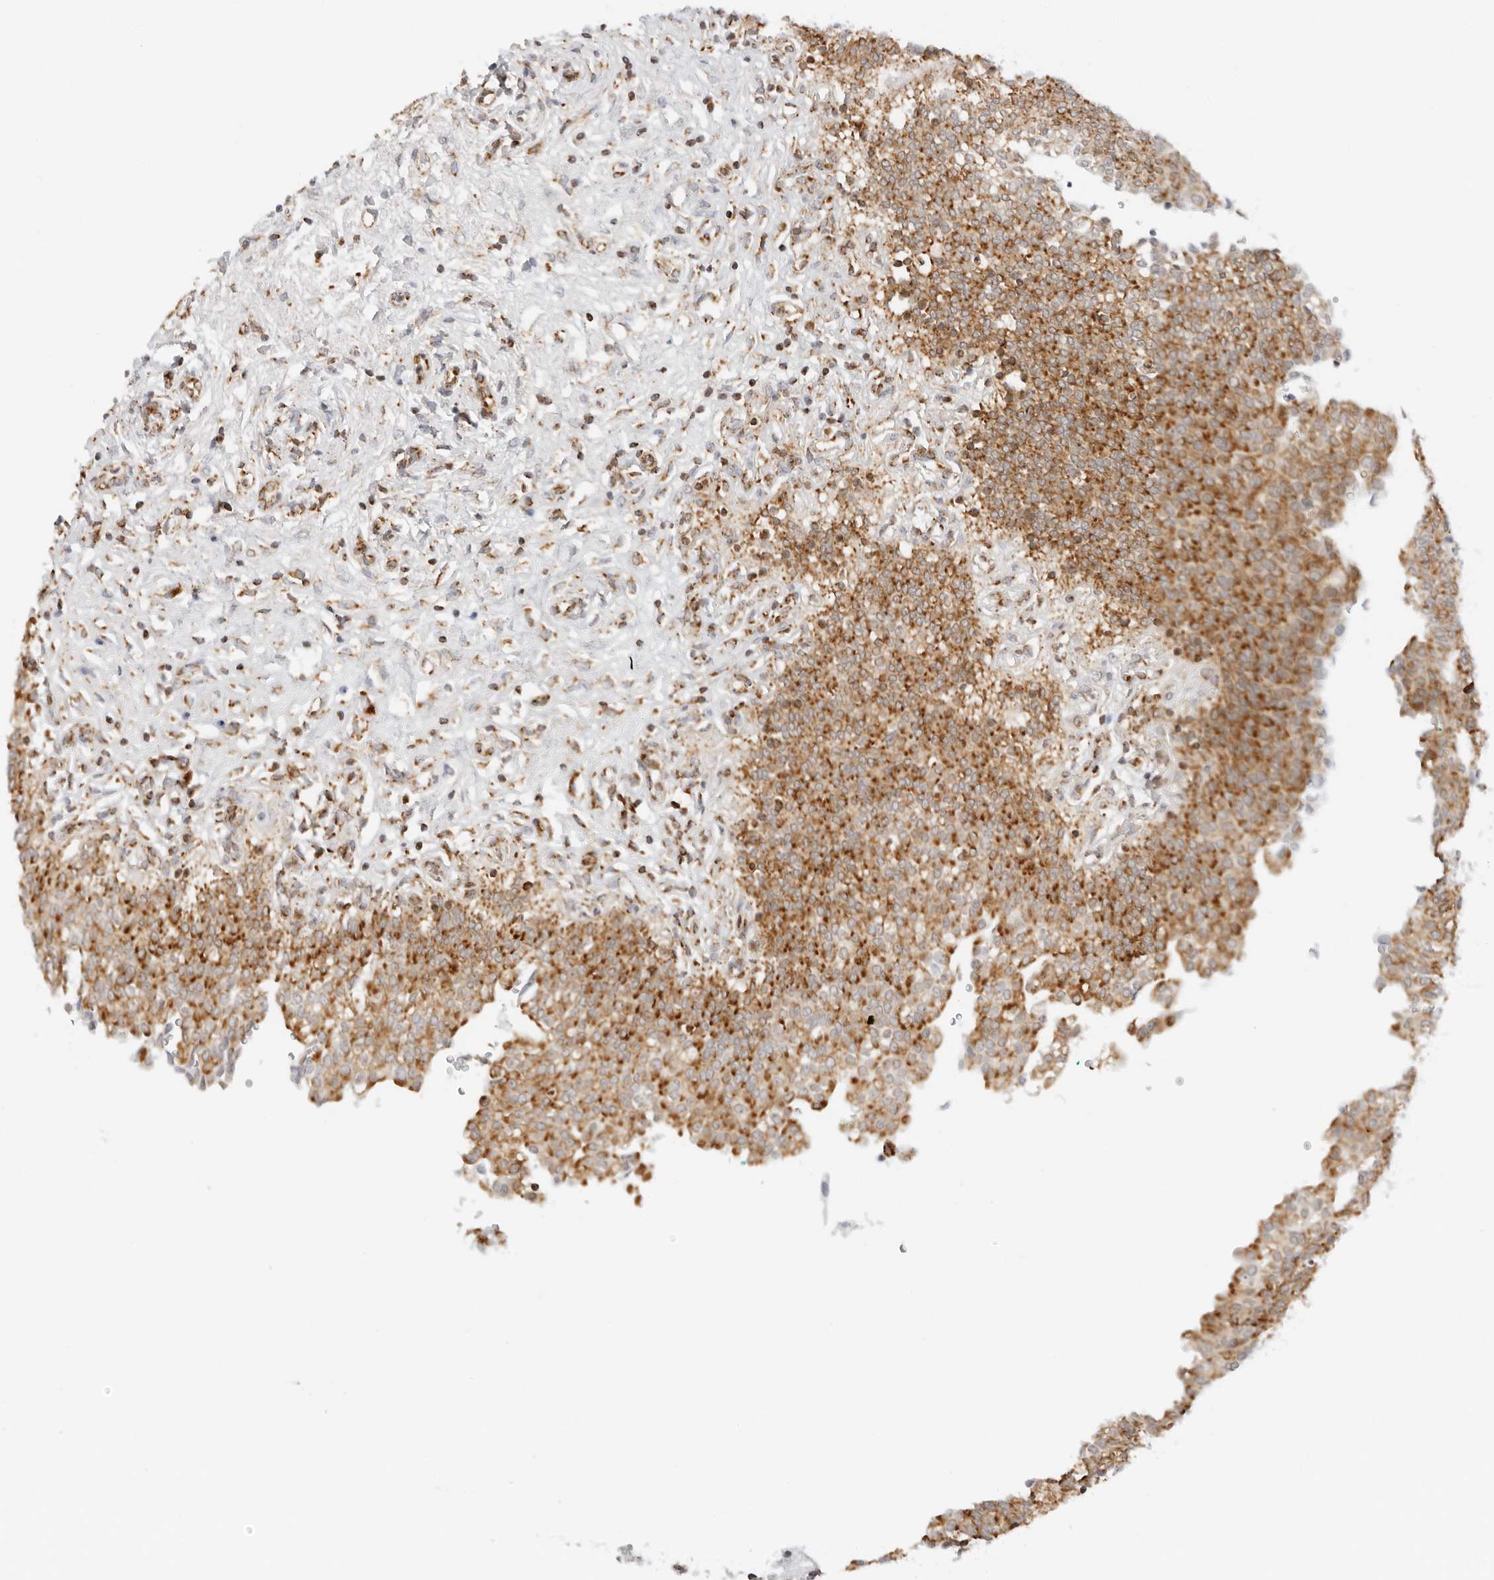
{"staining": {"intensity": "strong", "quantity": ">75%", "location": "cytoplasmic/membranous"}, "tissue": "urinary bladder", "cell_type": "Urothelial cells", "image_type": "normal", "snomed": [{"axis": "morphology", "description": "Urothelial carcinoma, High grade"}, {"axis": "topography", "description": "Urinary bladder"}], "caption": "The micrograph shows staining of unremarkable urinary bladder, revealing strong cytoplasmic/membranous protein staining (brown color) within urothelial cells.", "gene": "RC3H1", "patient": {"sex": "male", "age": 46}}